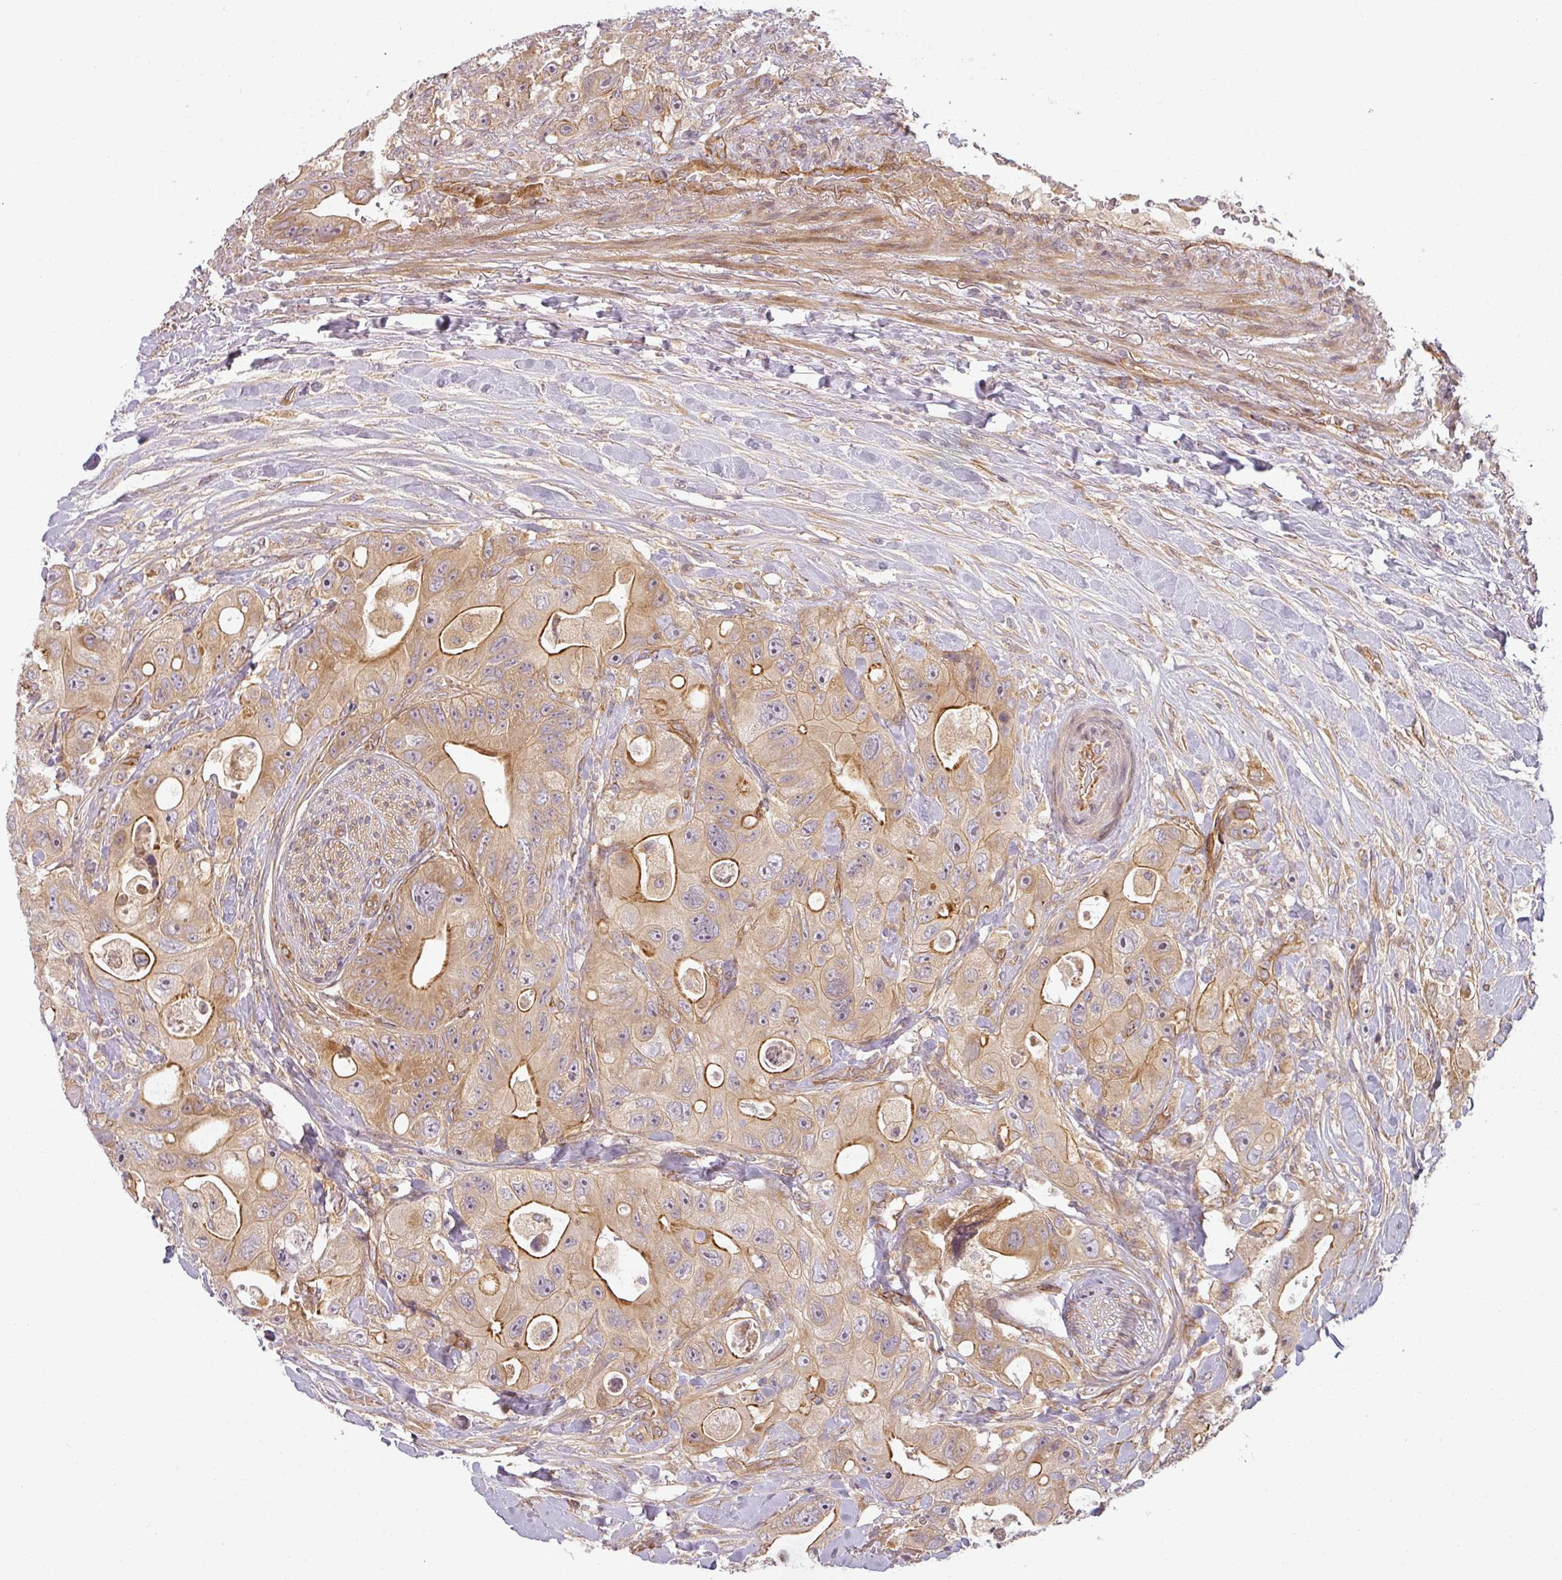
{"staining": {"intensity": "moderate", "quantity": ">75%", "location": "cytoplasmic/membranous"}, "tissue": "colorectal cancer", "cell_type": "Tumor cells", "image_type": "cancer", "snomed": [{"axis": "morphology", "description": "Adenocarcinoma, NOS"}, {"axis": "topography", "description": "Colon"}], "caption": "Tumor cells reveal medium levels of moderate cytoplasmic/membranous expression in approximately >75% of cells in human colorectal cancer (adenocarcinoma). Using DAB (3,3'-diaminobenzidine) (brown) and hematoxylin (blue) stains, captured at high magnification using brightfield microscopy.", "gene": "CNOT1", "patient": {"sex": "female", "age": 46}}